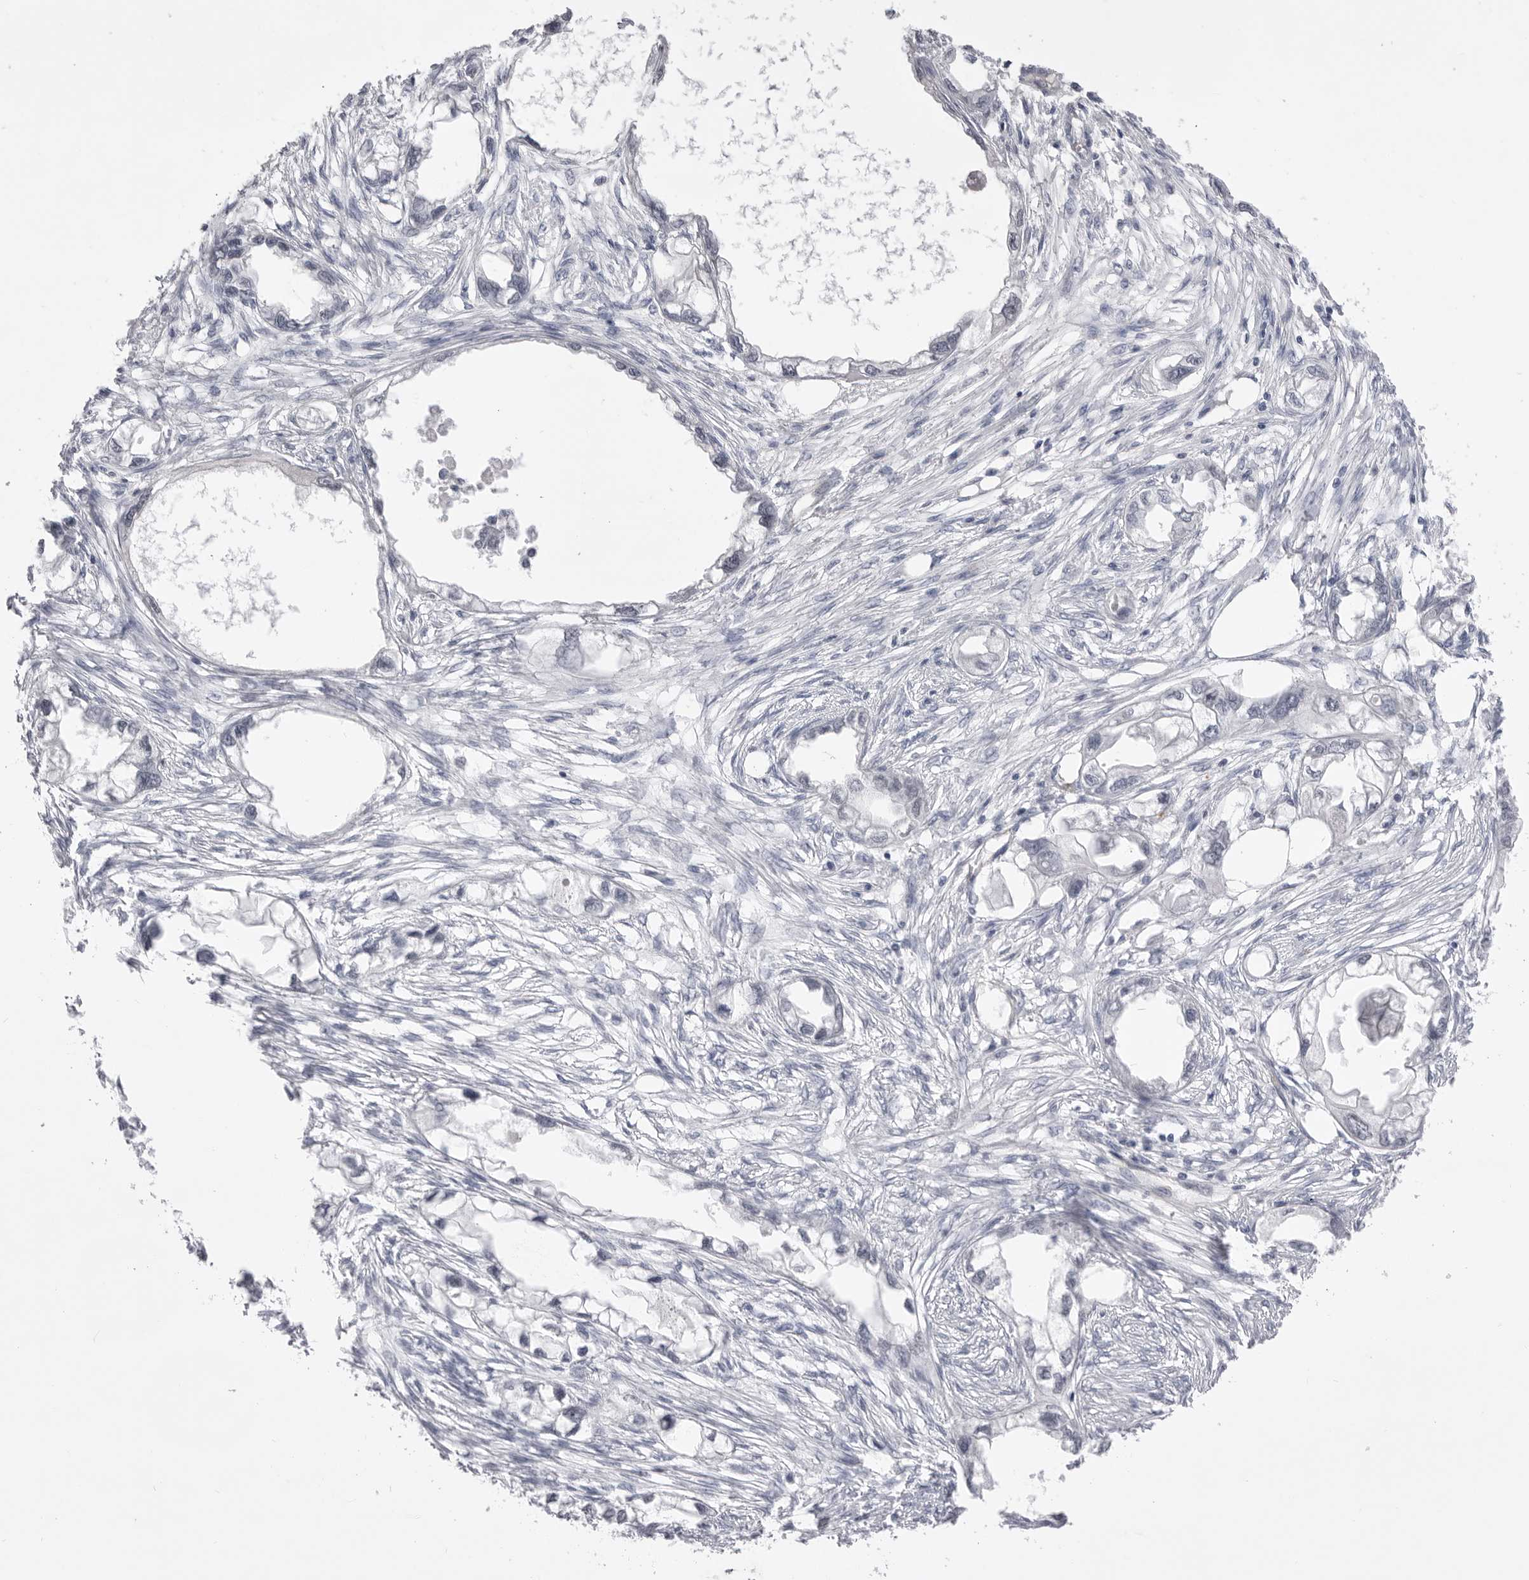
{"staining": {"intensity": "negative", "quantity": "none", "location": "none"}, "tissue": "endometrial cancer", "cell_type": "Tumor cells", "image_type": "cancer", "snomed": [{"axis": "morphology", "description": "Adenocarcinoma, NOS"}, {"axis": "morphology", "description": "Adenocarcinoma, metastatic, NOS"}, {"axis": "topography", "description": "Adipose tissue"}, {"axis": "topography", "description": "Endometrium"}], "caption": "This is a micrograph of immunohistochemistry (IHC) staining of endometrial cancer, which shows no expression in tumor cells. (DAB immunohistochemistry with hematoxylin counter stain).", "gene": "ZBTB7B", "patient": {"sex": "female", "age": 67}}